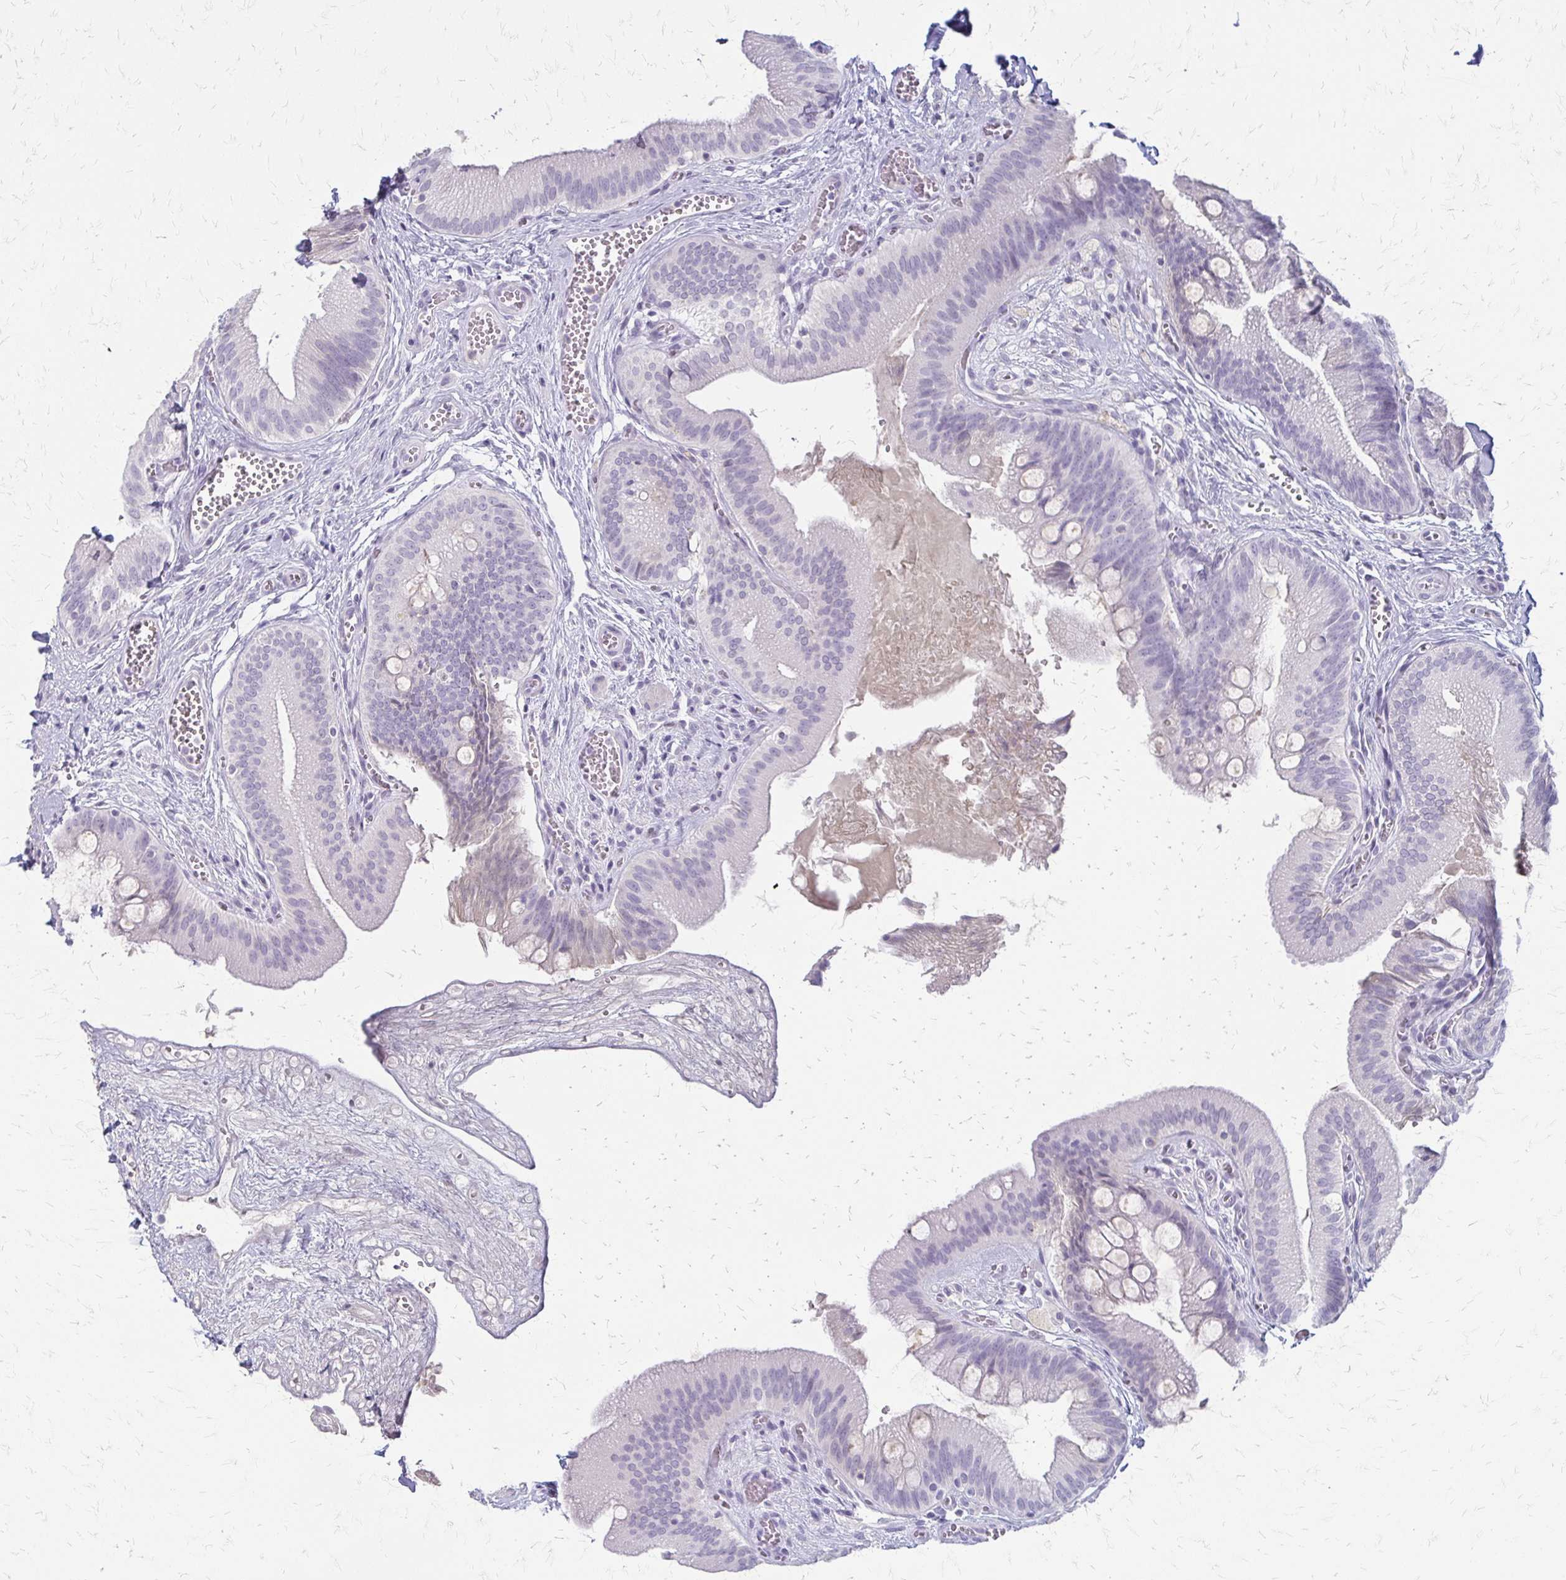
{"staining": {"intensity": "negative", "quantity": "none", "location": "none"}, "tissue": "gallbladder", "cell_type": "Glandular cells", "image_type": "normal", "snomed": [{"axis": "morphology", "description": "Normal tissue, NOS"}, {"axis": "topography", "description": "Gallbladder"}], "caption": "Photomicrograph shows no significant protein positivity in glandular cells of benign gallbladder.", "gene": "ACP5", "patient": {"sex": "male", "age": 17}}